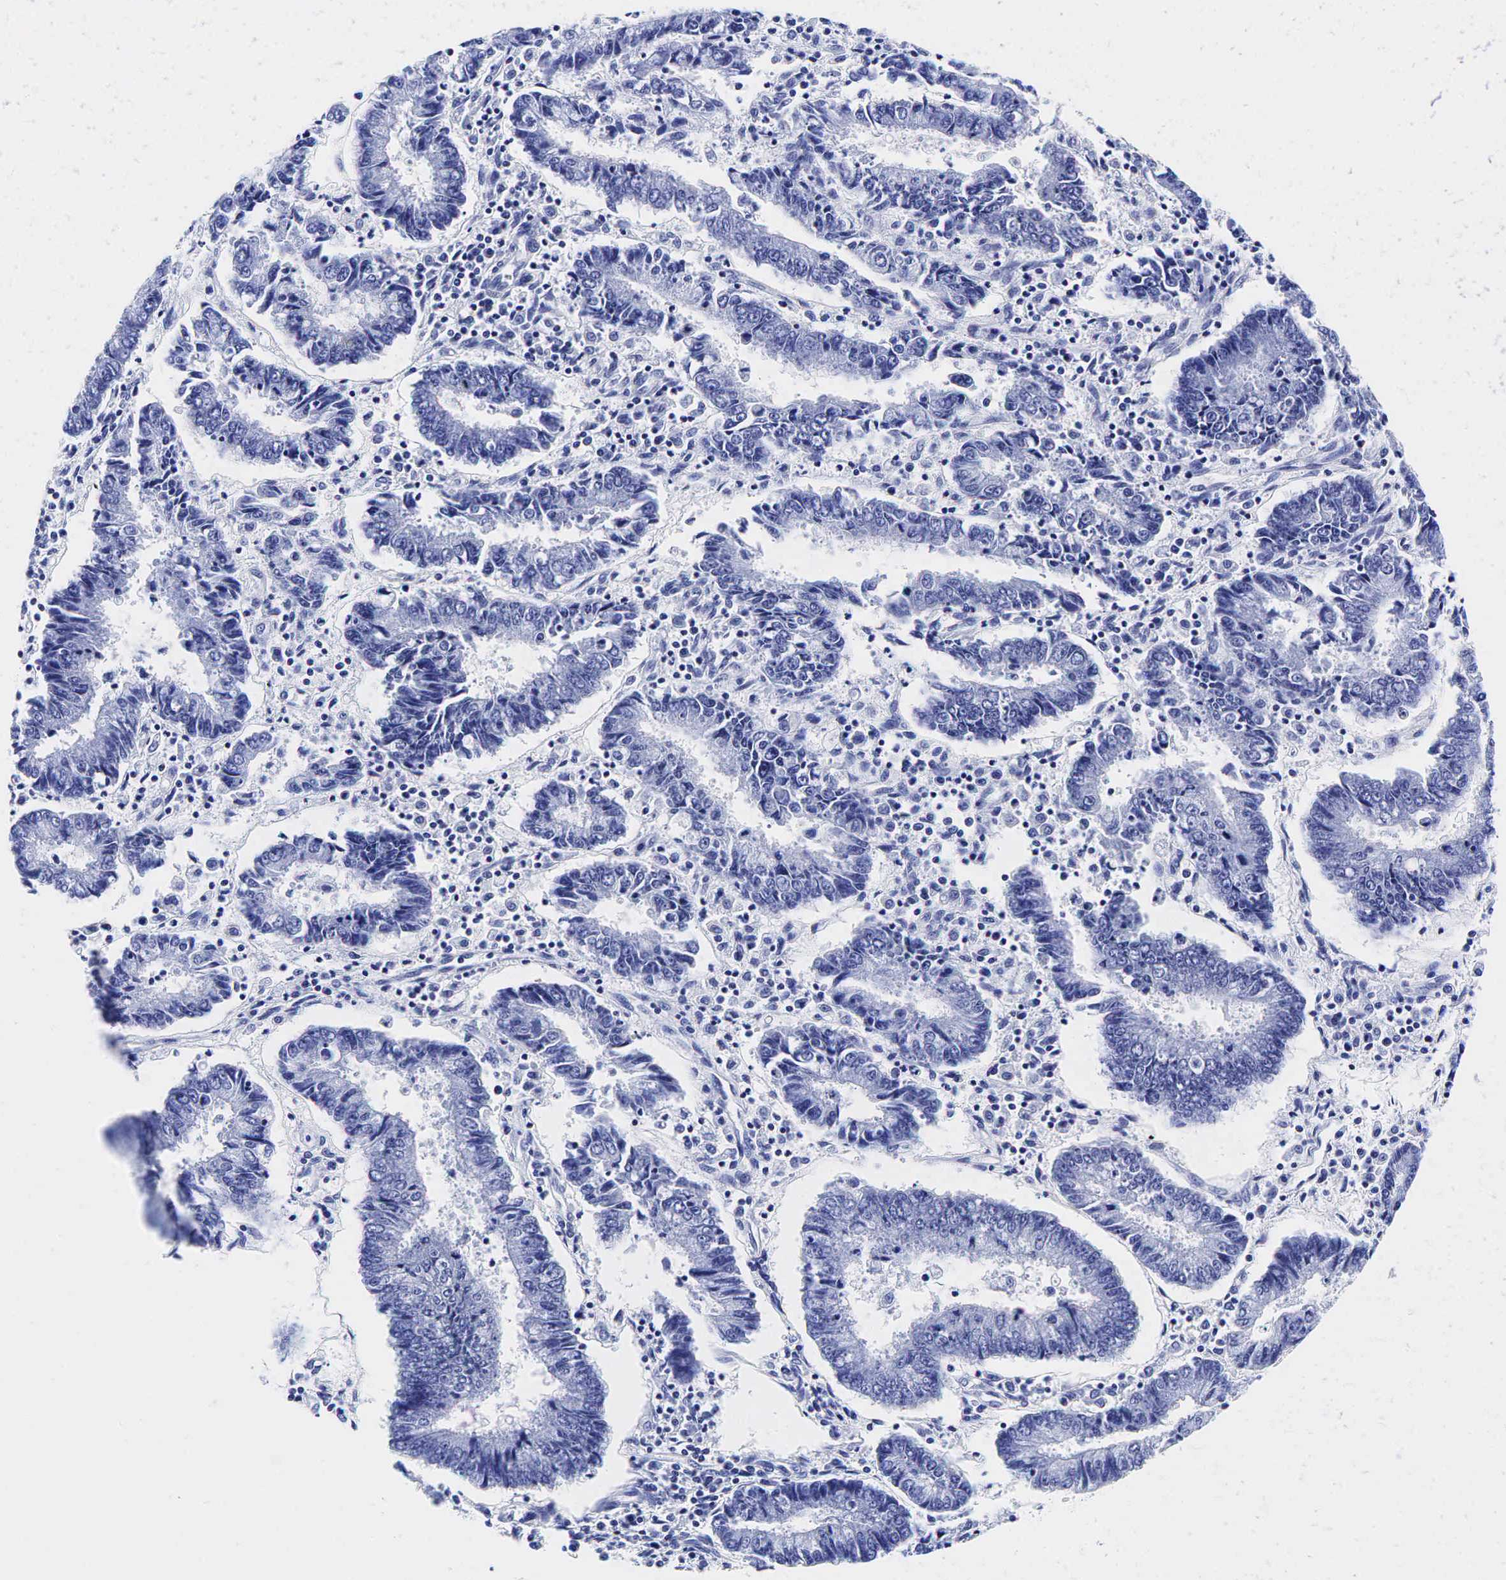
{"staining": {"intensity": "negative", "quantity": "none", "location": "none"}, "tissue": "endometrial cancer", "cell_type": "Tumor cells", "image_type": "cancer", "snomed": [{"axis": "morphology", "description": "Adenocarcinoma, NOS"}, {"axis": "topography", "description": "Endometrium"}], "caption": "This is an immunohistochemistry histopathology image of human endometrial cancer (adenocarcinoma). There is no staining in tumor cells.", "gene": "GCG", "patient": {"sex": "female", "age": 75}}